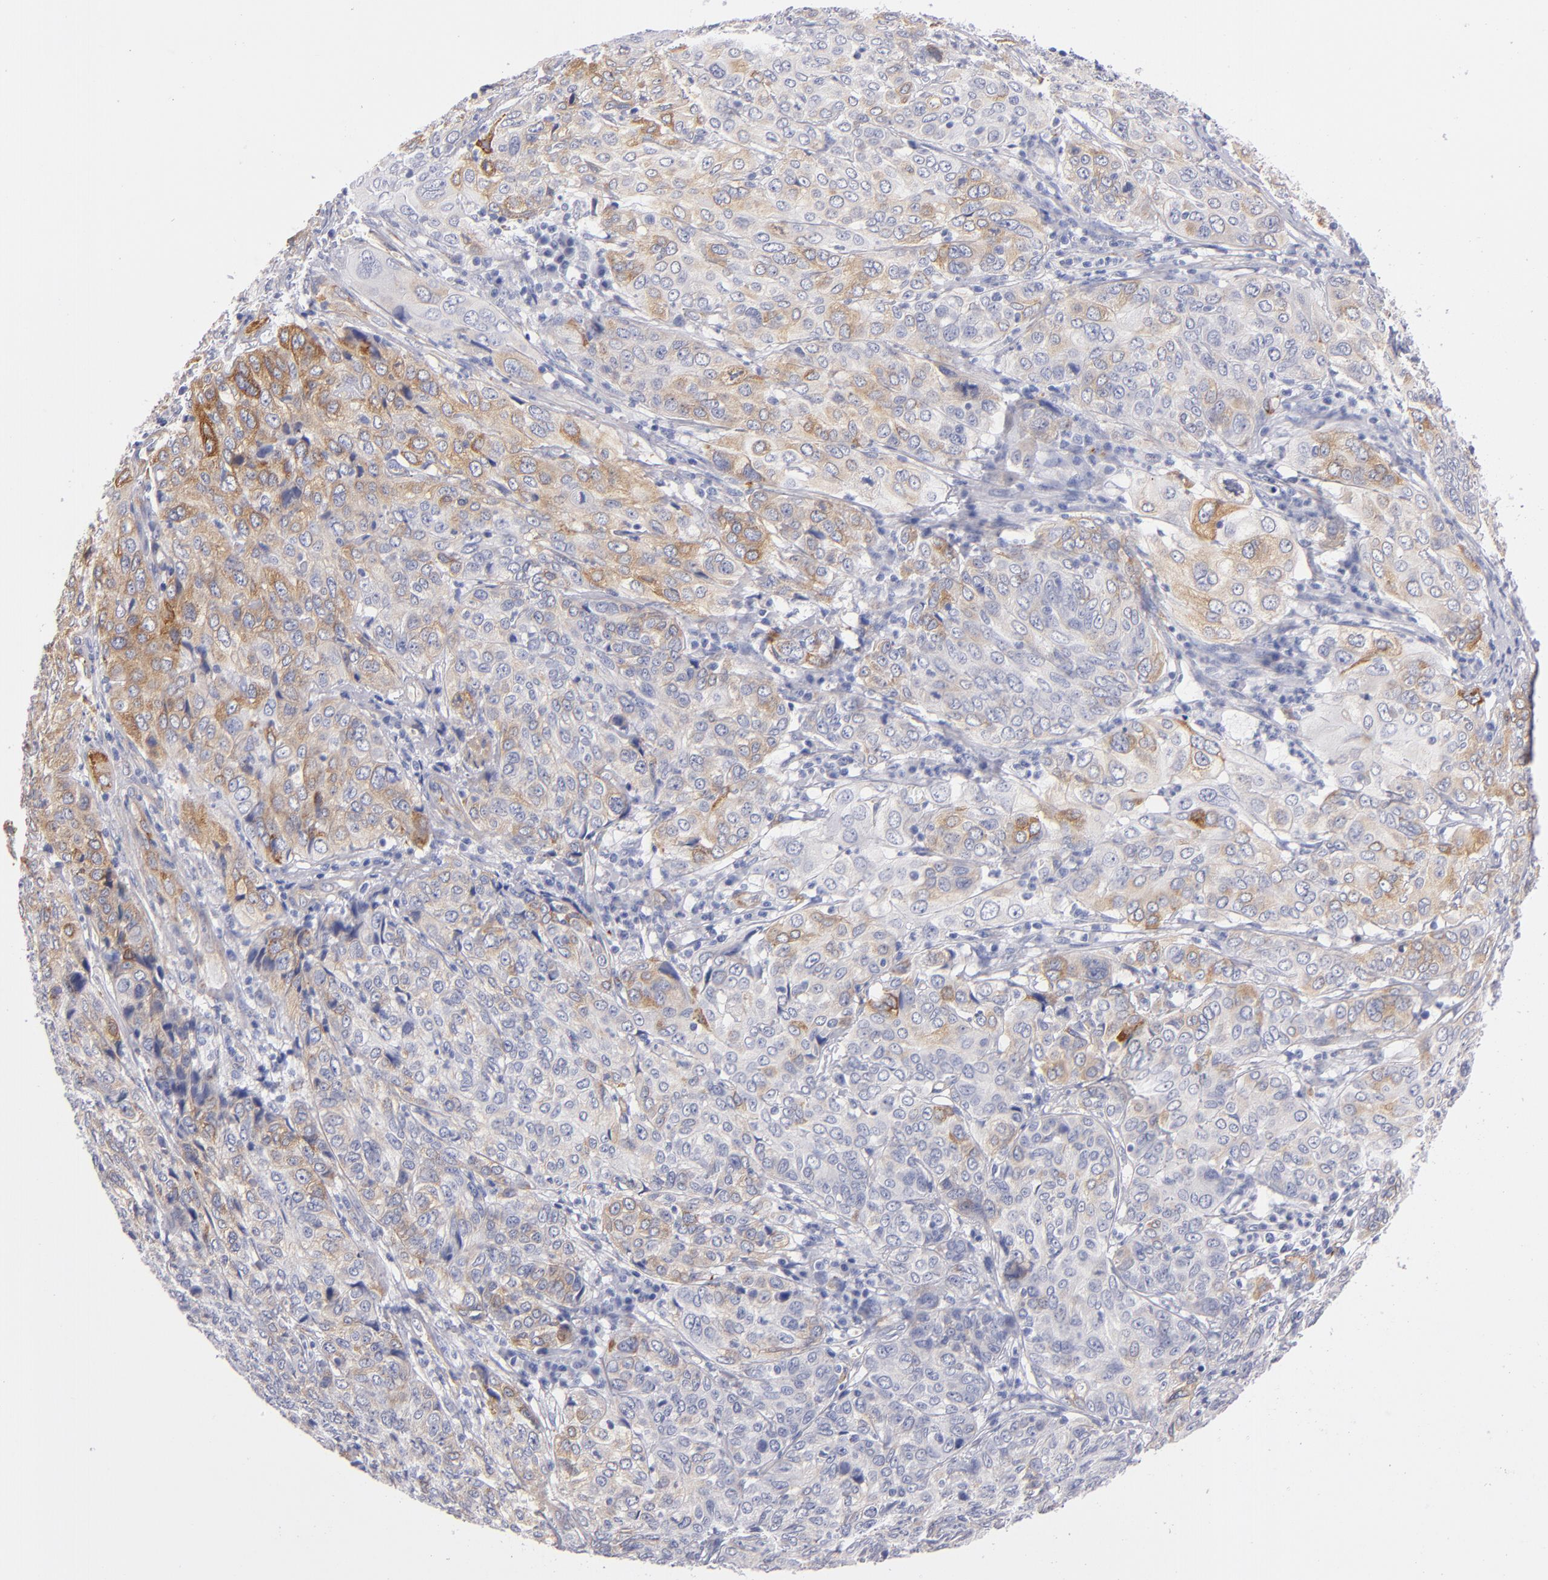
{"staining": {"intensity": "moderate", "quantity": "25%-75%", "location": "cytoplasmic/membranous"}, "tissue": "cervical cancer", "cell_type": "Tumor cells", "image_type": "cancer", "snomed": [{"axis": "morphology", "description": "Squamous cell carcinoma, NOS"}, {"axis": "topography", "description": "Cervix"}], "caption": "Human cervical cancer (squamous cell carcinoma) stained with a brown dye demonstrates moderate cytoplasmic/membranous positive positivity in approximately 25%-75% of tumor cells.", "gene": "LAMC1", "patient": {"sex": "female", "age": 38}}